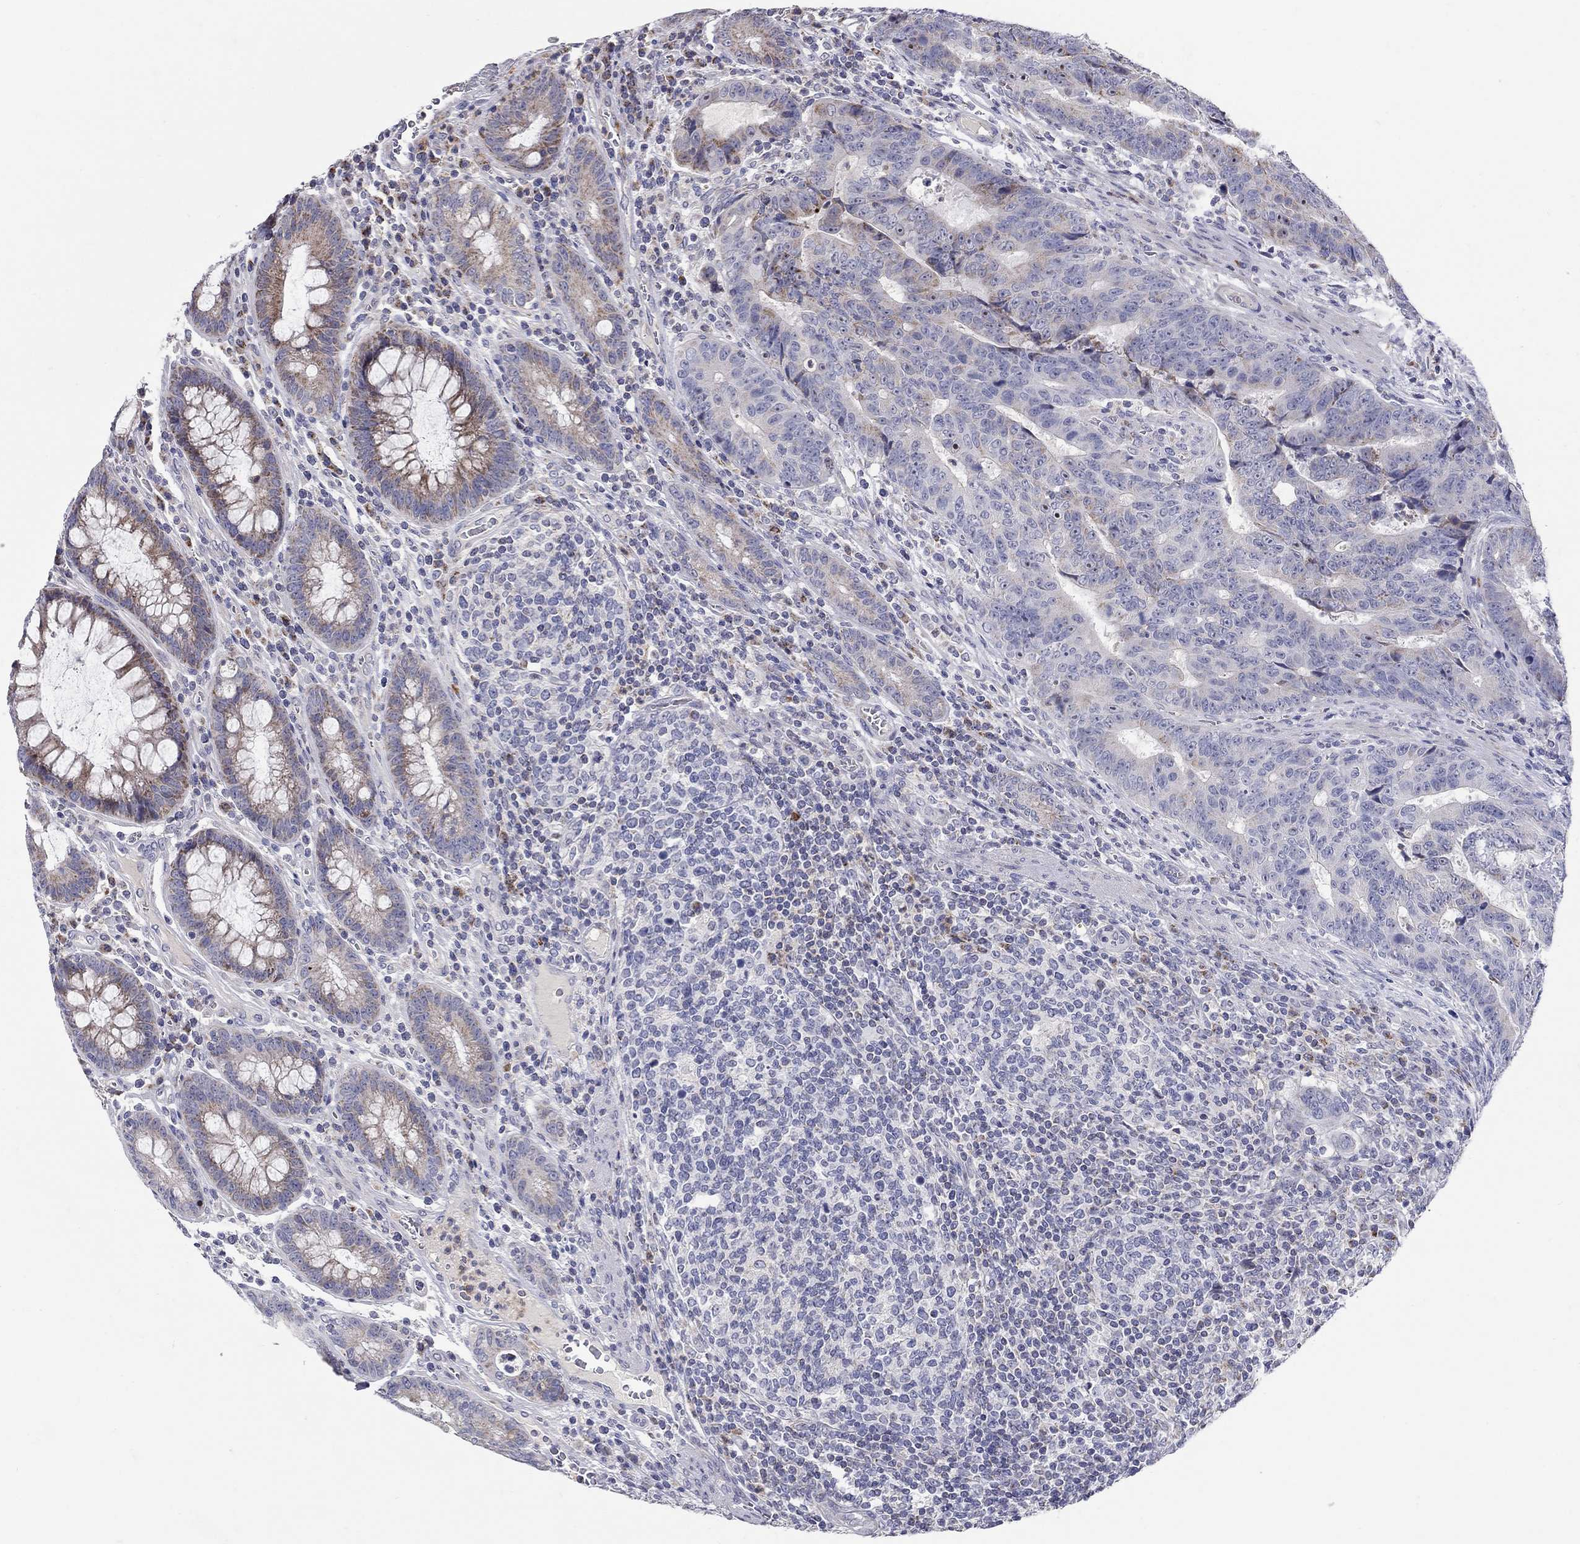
{"staining": {"intensity": "weak", "quantity": "<25%", "location": "cytoplasmic/membranous"}, "tissue": "colorectal cancer", "cell_type": "Tumor cells", "image_type": "cancer", "snomed": [{"axis": "morphology", "description": "Adenocarcinoma, NOS"}, {"axis": "topography", "description": "Colon"}], "caption": "Tumor cells are negative for protein expression in human colorectal adenocarcinoma.", "gene": "HMX2", "patient": {"sex": "female", "age": 48}}